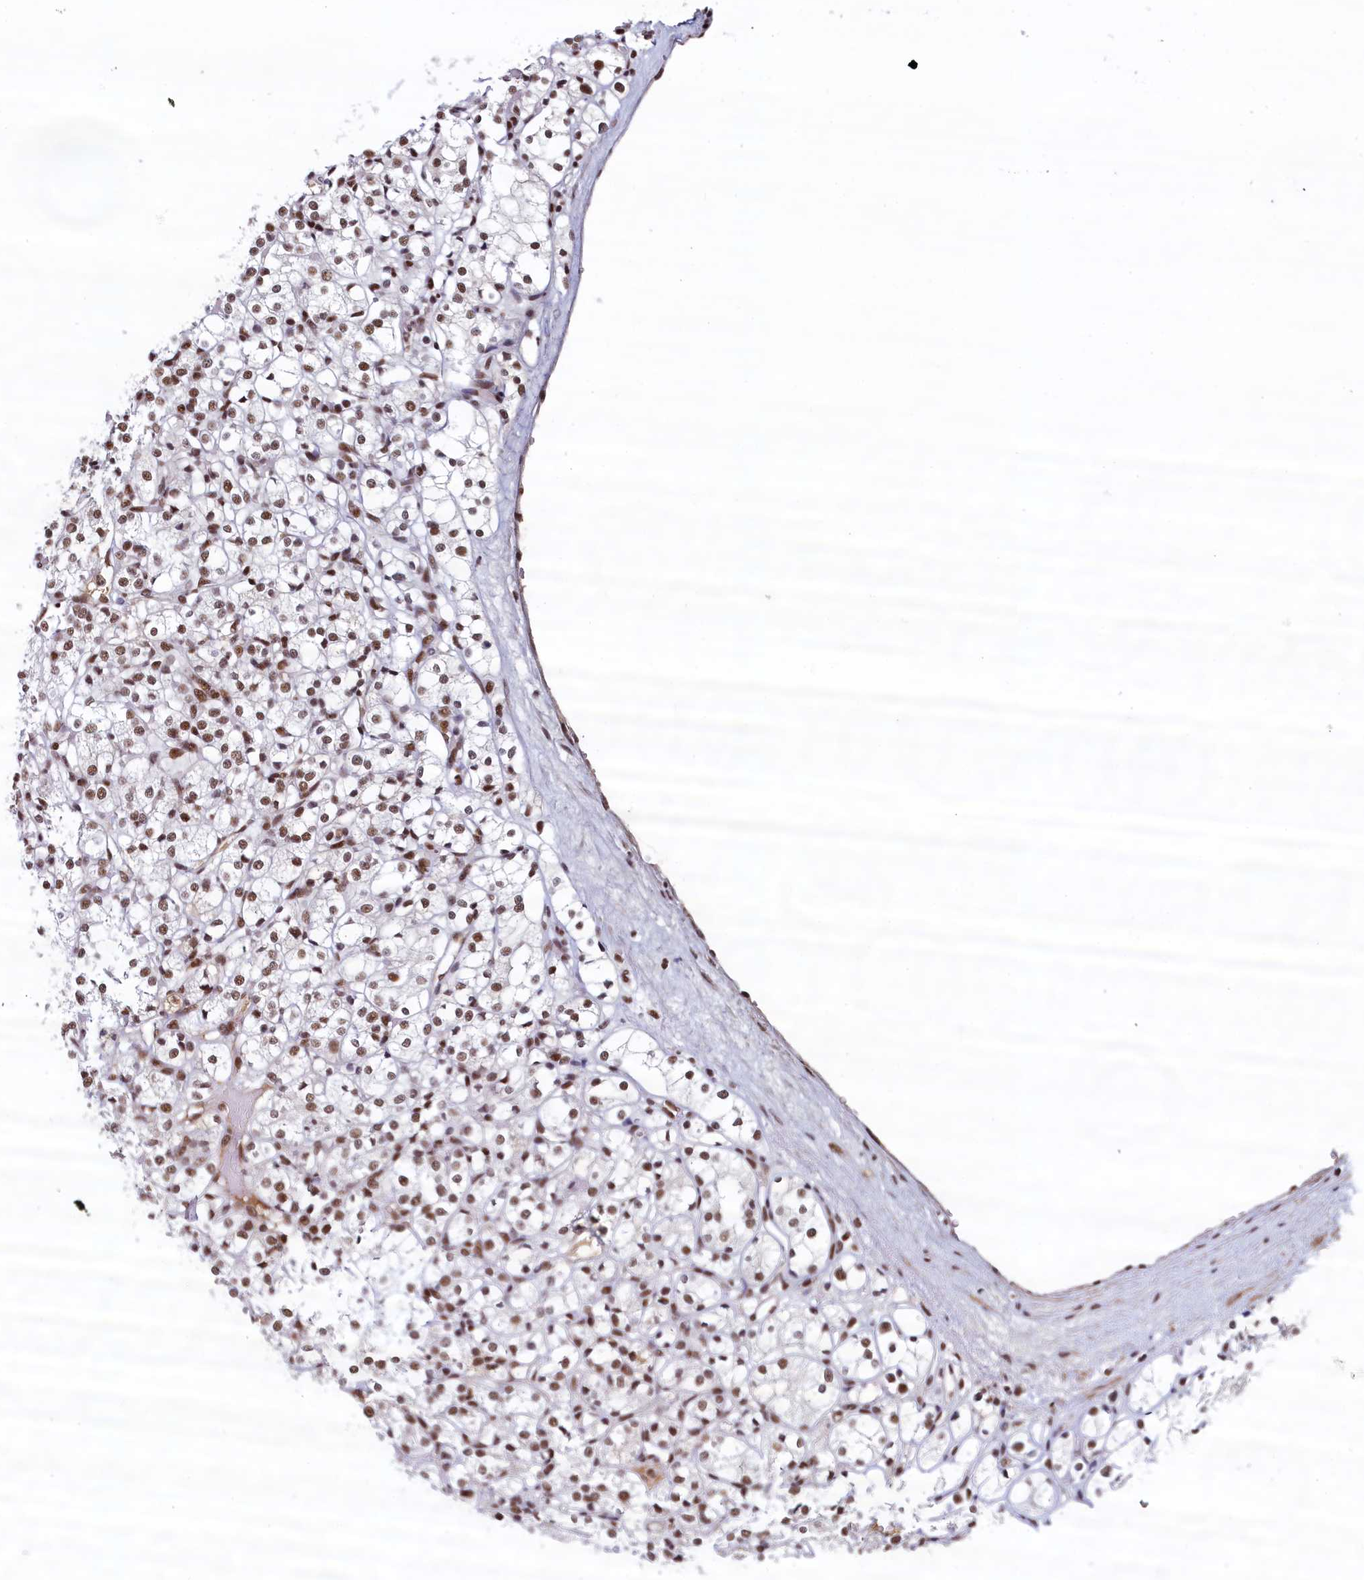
{"staining": {"intensity": "moderate", "quantity": ">75%", "location": "nuclear"}, "tissue": "renal cancer", "cell_type": "Tumor cells", "image_type": "cancer", "snomed": [{"axis": "morphology", "description": "Adenocarcinoma, NOS"}, {"axis": "topography", "description": "Kidney"}], "caption": "Renal adenocarcinoma stained with a brown dye displays moderate nuclear positive staining in approximately >75% of tumor cells.", "gene": "ZC3H18", "patient": {"sex": "male", "age": 77}}